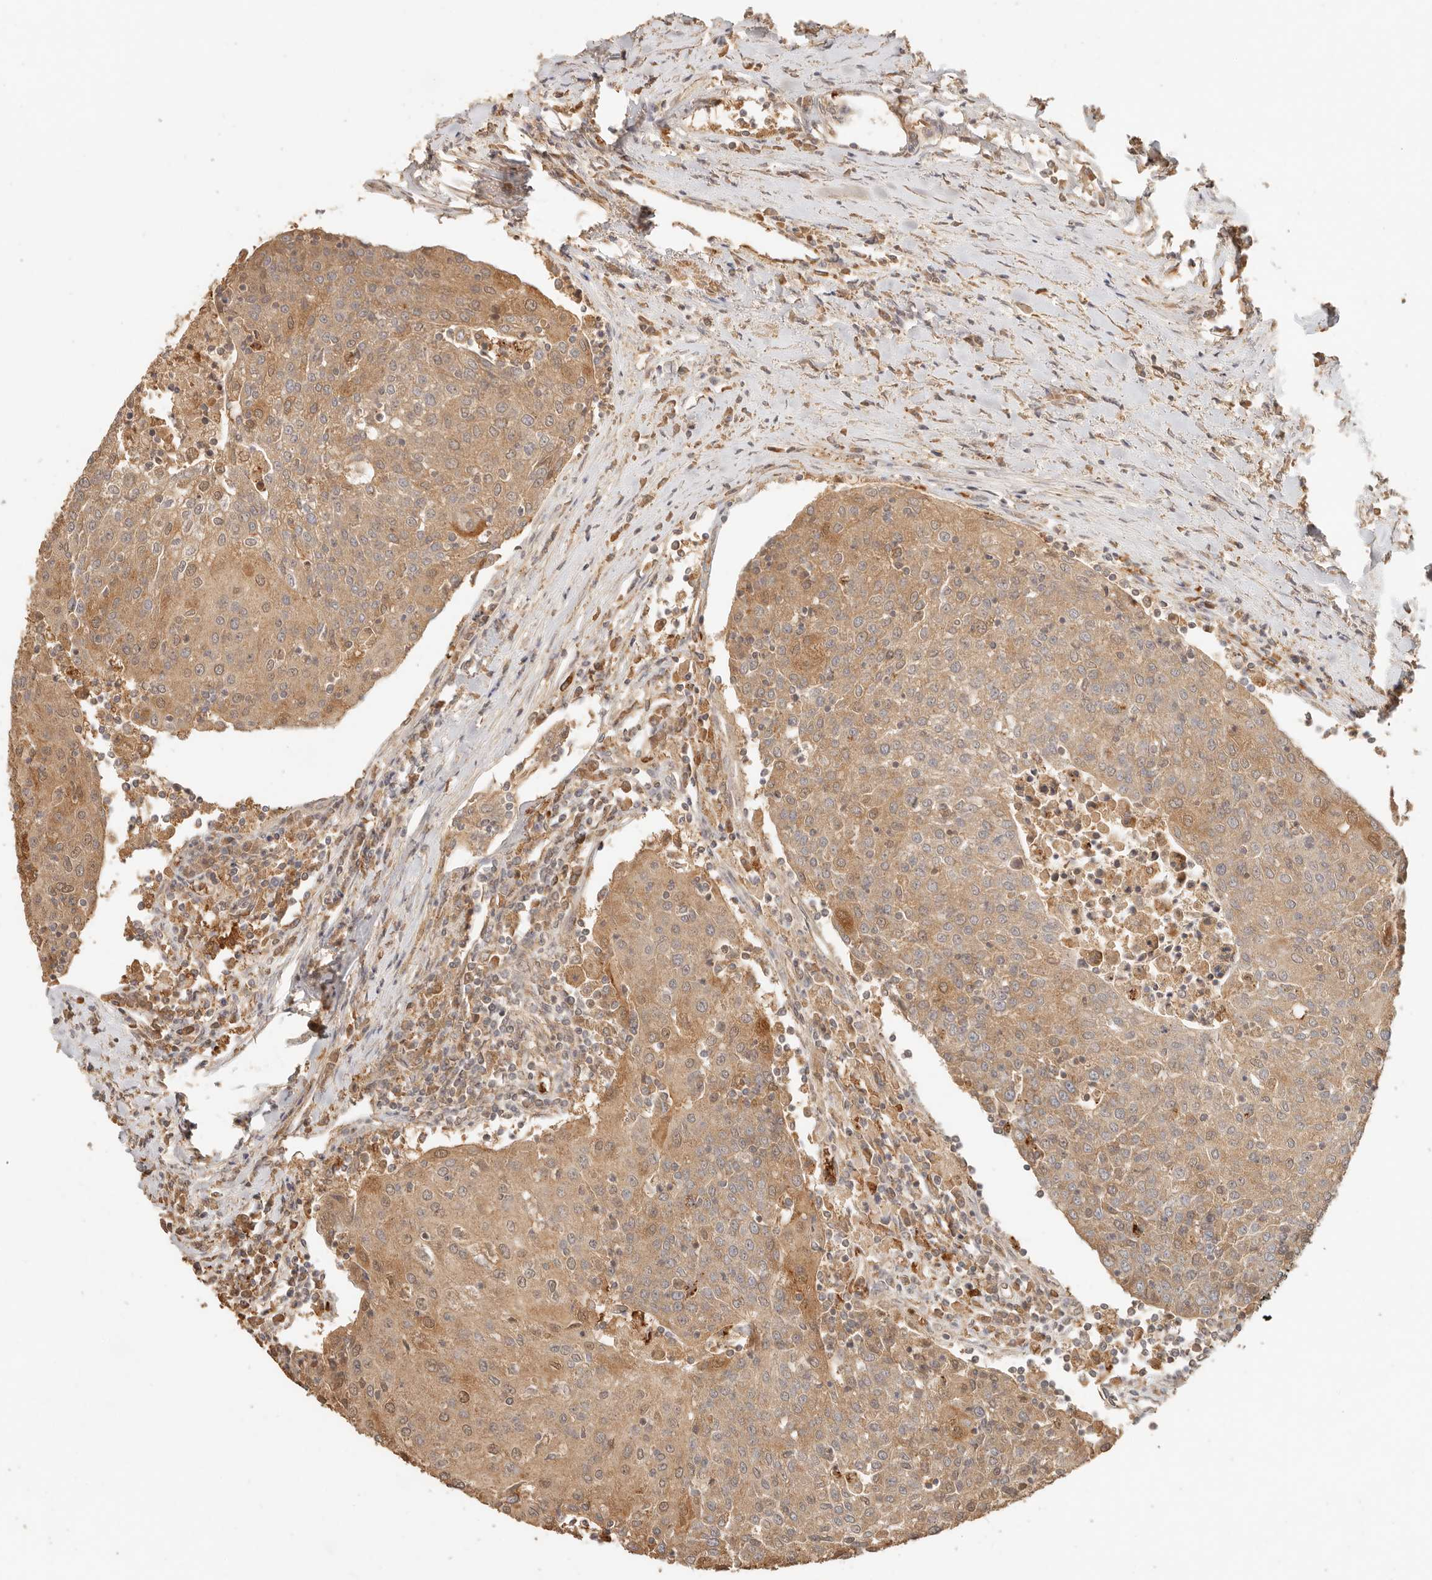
{"staining": {"intensity": "moderate", "quantity": ">75%", "location": "cytoplasmic/membranous"}, "tissue": "urothelial cancer", "cell_type": "Tumor cells", "image_type": "cancer", "snomed": [{"axis": "morphology", "description": "Urothelial carcinoma, High grade"}, {"axis": "topography", "description": "Urinary bladder"}], "caption": "An immunohistochemistry photomicrograph of tumor tissue is shown. Protein staining in brown shows moderate cytoplasmic/membranous positivity in urothelial cancer within tumor cells. The staining was performed using DAB to visualize the protein expression in brown, while the nuclei were stained in blue with hematoxylin (Magnification: 20x).", "gene": "INTS11", "patient": {"sex": "female", "age": 85}}